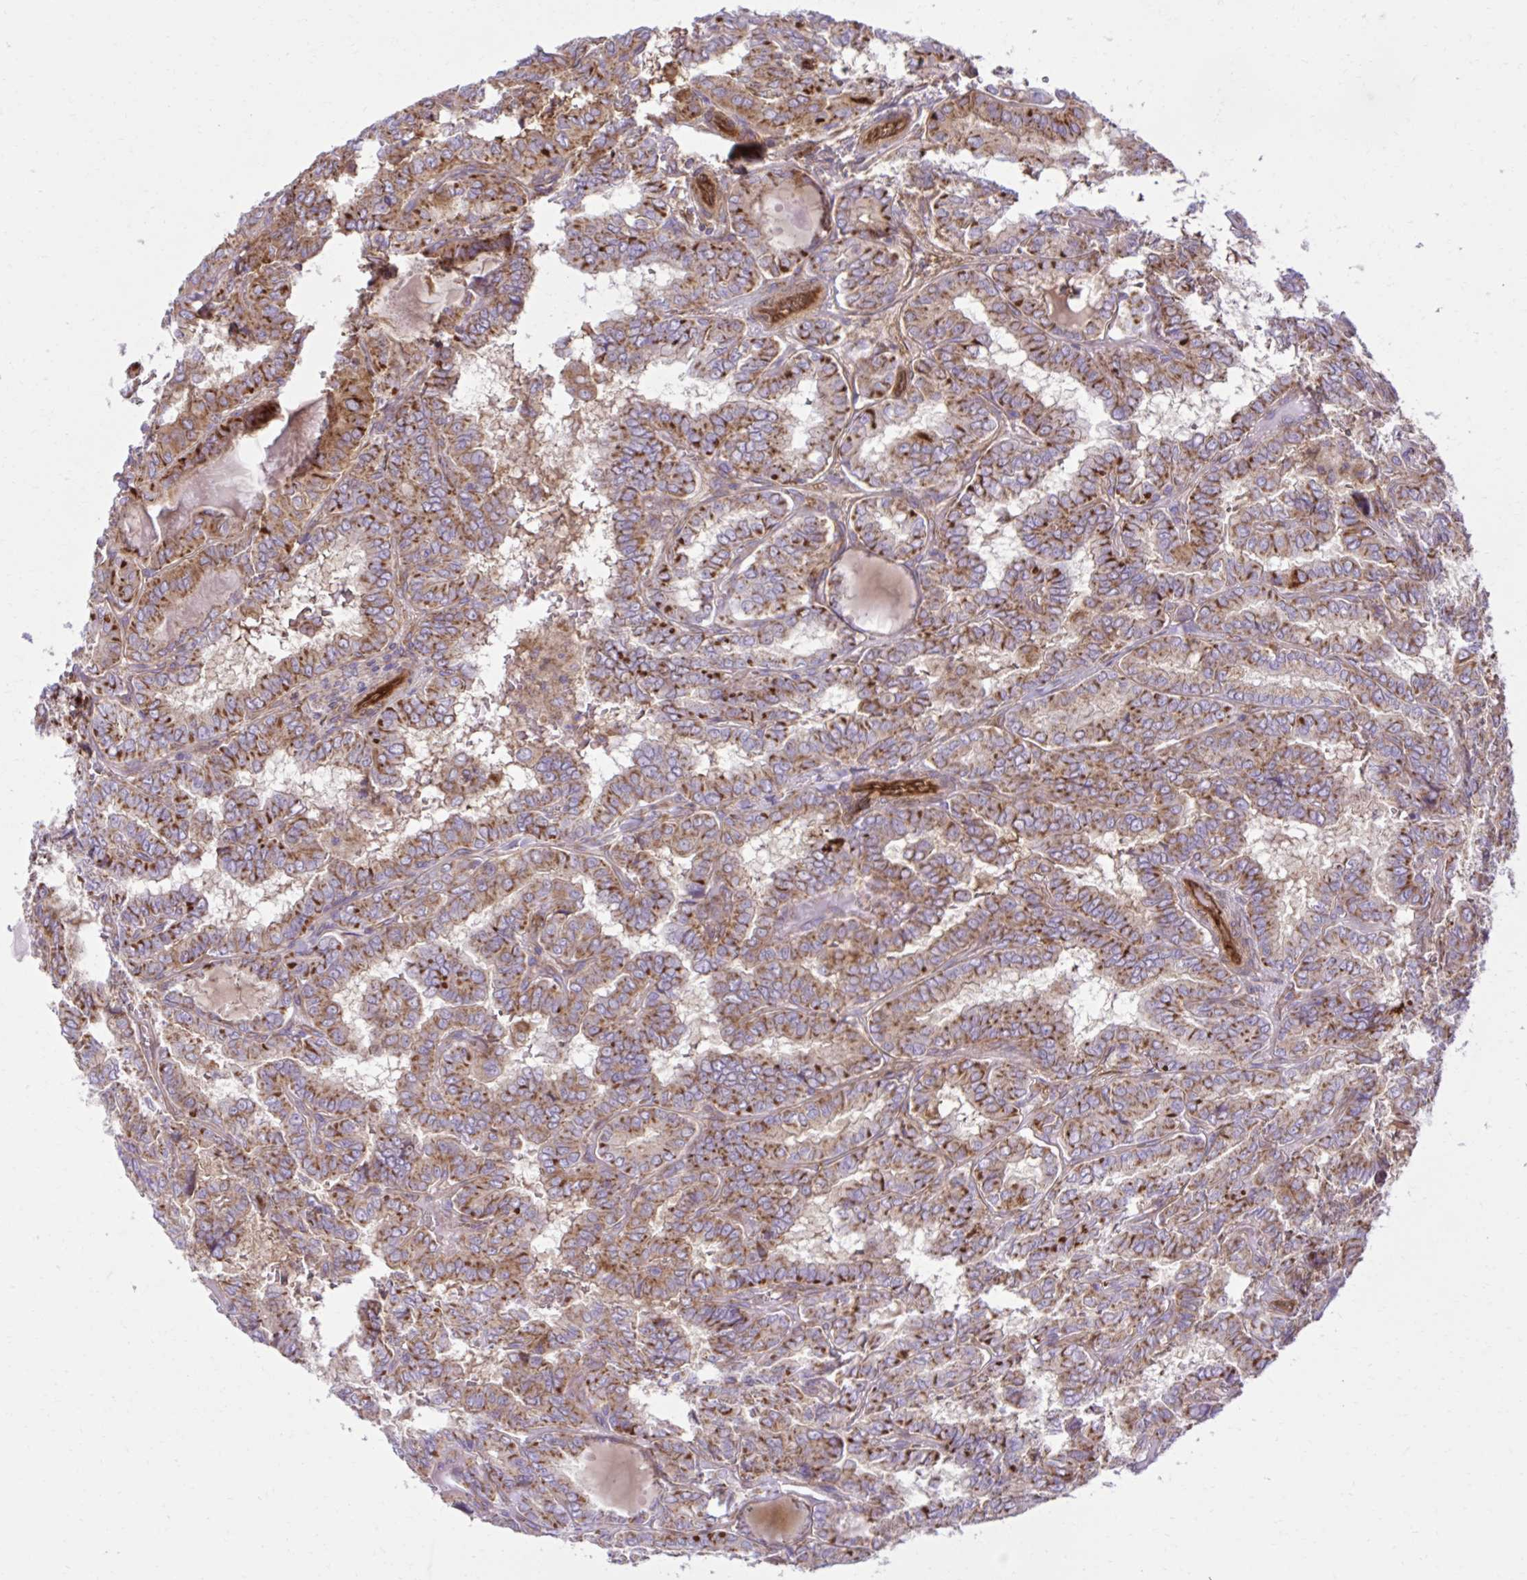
{"staining": {"intensity": "moderate", "quantity": ">75%", "location": "cytoplasmic/membranous"}, "tissue": "thyroid cancer", "cell_type": "Tumor cells", "image_type": "cancer", "snomed": [{"axis": "morphology", "description": "Papillary adenocarcinoma, NOS"}, {"axis": "topography", "description": "Thyroid gland"}], "caption": "Protein staining reveals moderate cytoplasmic/membranous staining in approximately >75% of tumor cells in thyroid cancer (papillary adenocarcinoma).", "gene": "LIMS1", "patient": {"sex": "female", "age": 46}}